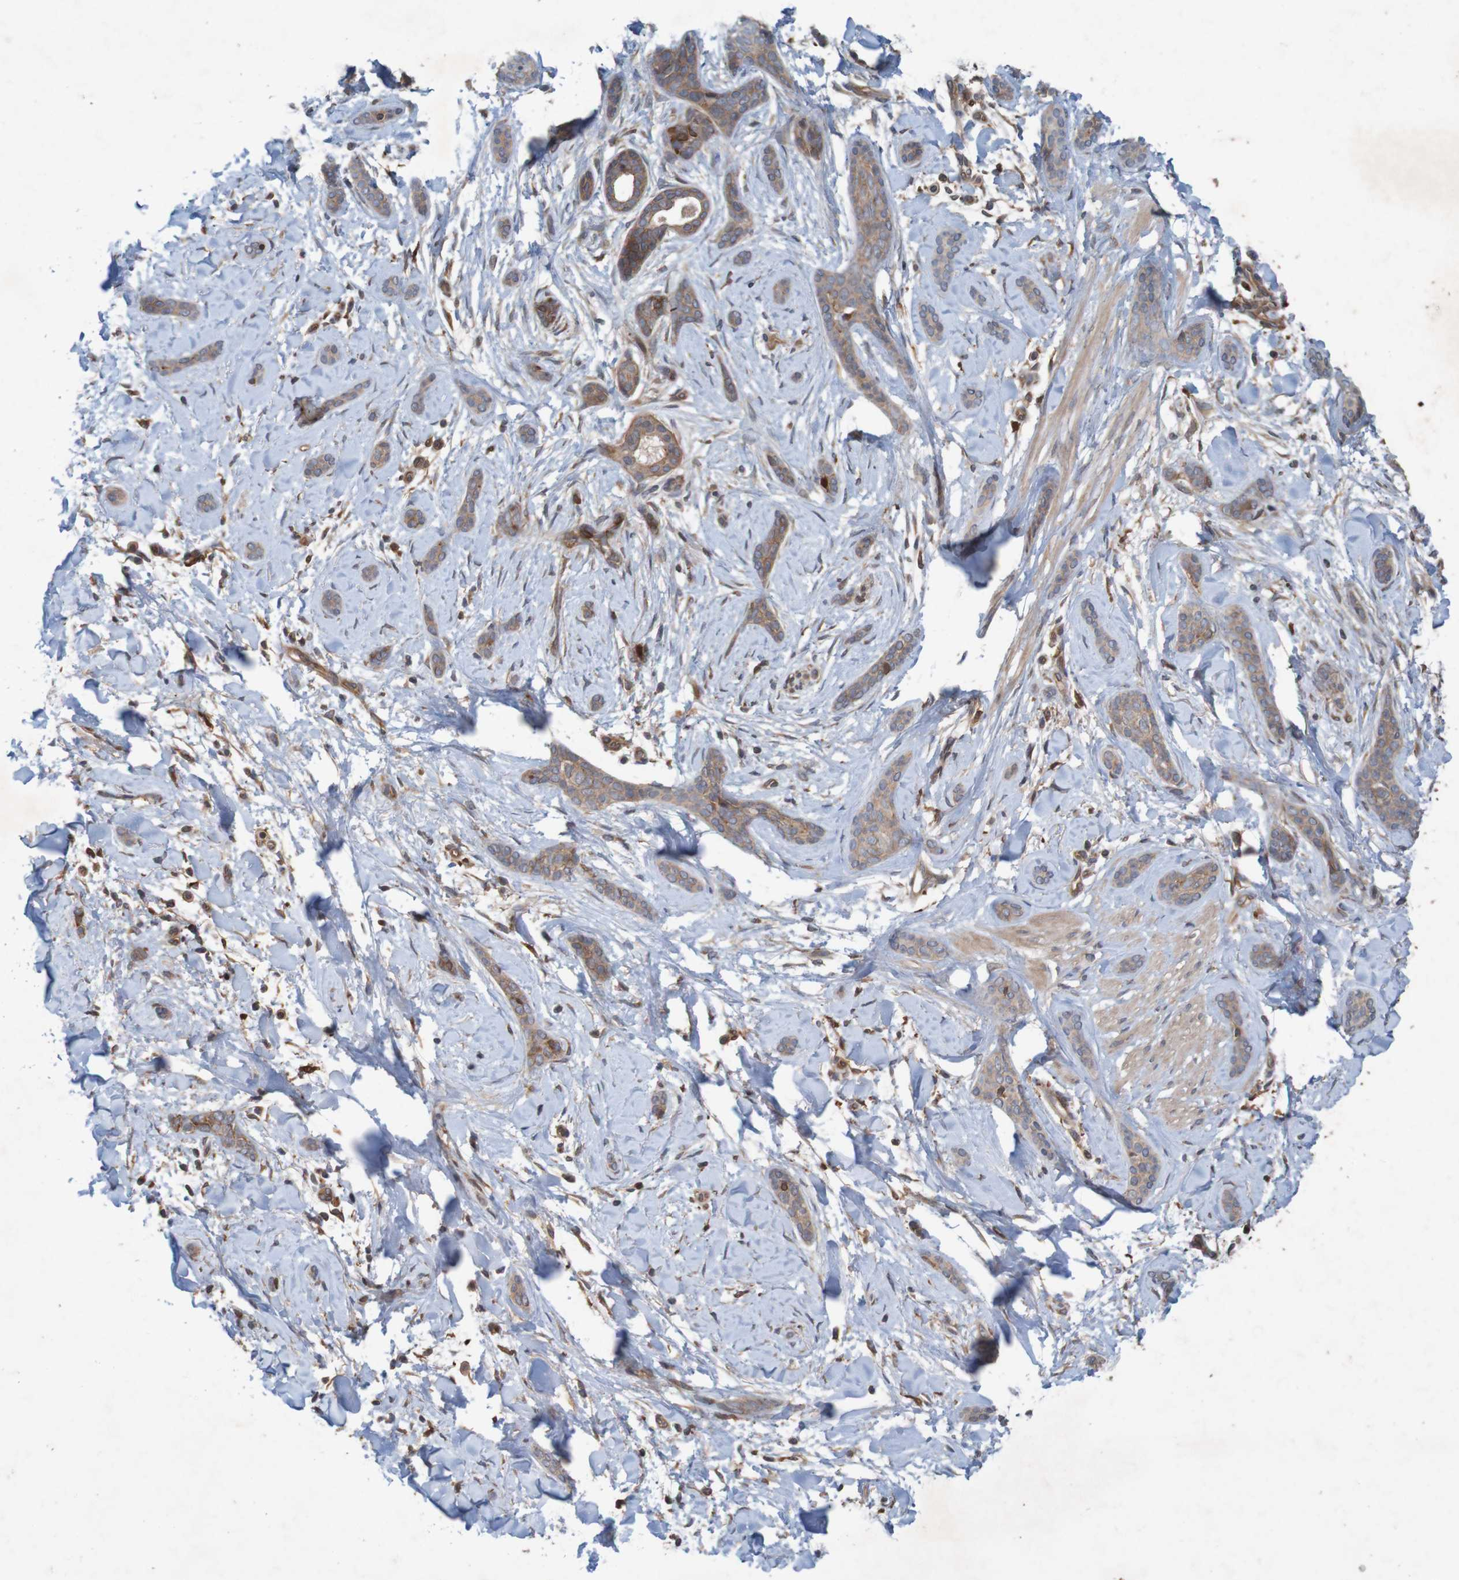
{"staining": {"intensity": "weak", "quantity": ">75%", "location": "cytoplasmic/membranous"}, "tissue": "skin cancer", "cell_type": "Tumor cells", "image_type": "cancer", "snomed": [{"axis": "morphology", "description": "Basal cell carcinoma"}, {"axis": "morphology", "description": "Adnexal tumor, benign"}, {"axis": "topography", "description": "Skin"}], "caption": "Immunohistochemistry (IHC) photomicrograph of skin cancer (benign adnexal tumor) stained for a protein (brown), which demonstrates low levels of weak cytoplasmic/membranous expression in approximately >75% of tumor cells.", "gene": "ARHGEF11", "patient": {"sex": "female", "age": 42}}